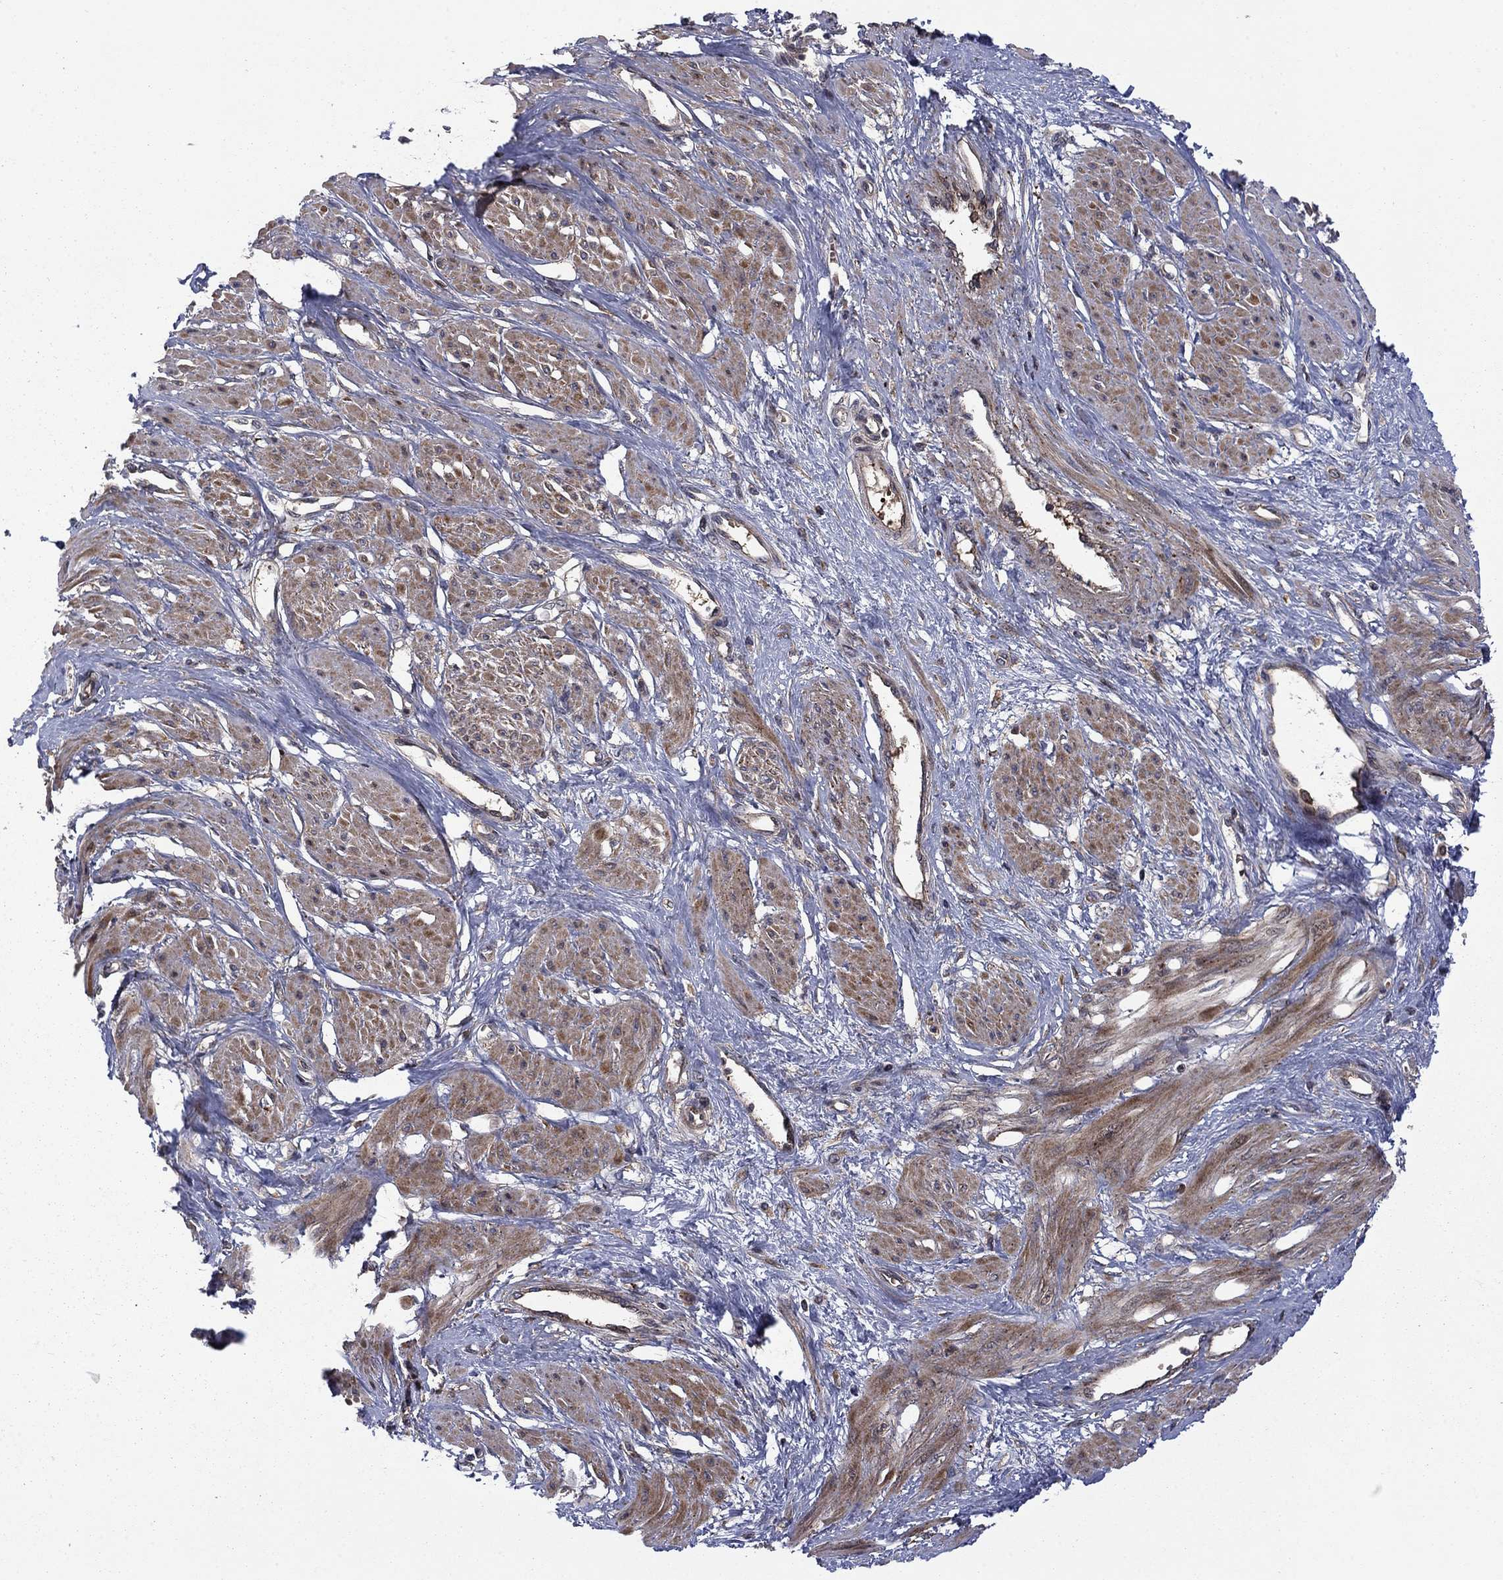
{"staining": {"intensity": "strong", "quantity": "25%-75%", "location": "cytoplasmic/membranous"}, "tissue": "smooth muscle", "cell_type": "Smooth muscle cells", "image_type": "normal", "snomed": [{"axis": "morphology", "description": "Normal tissue, NOS"}, {"axis": "topography", "description": "Smooth muscle"}, {"axis": "topography", "description": "Uterus"}], "caption": "Immunohistochemical staining of normal human smooth muscle exhibits 25%-75% levels of strong cytoplasmic/membranous protein staining in about 25%-75% of smooth muscle cells. The staining was performed using DAB (3,3'-diaminobenzidine) to visualize the protein expression in brown, while the nuclei were stained in blue with hematoxylin (Magnification: 20x).", "gene": "HDAC4", "patient": {"sex": "female", "age": 39}}